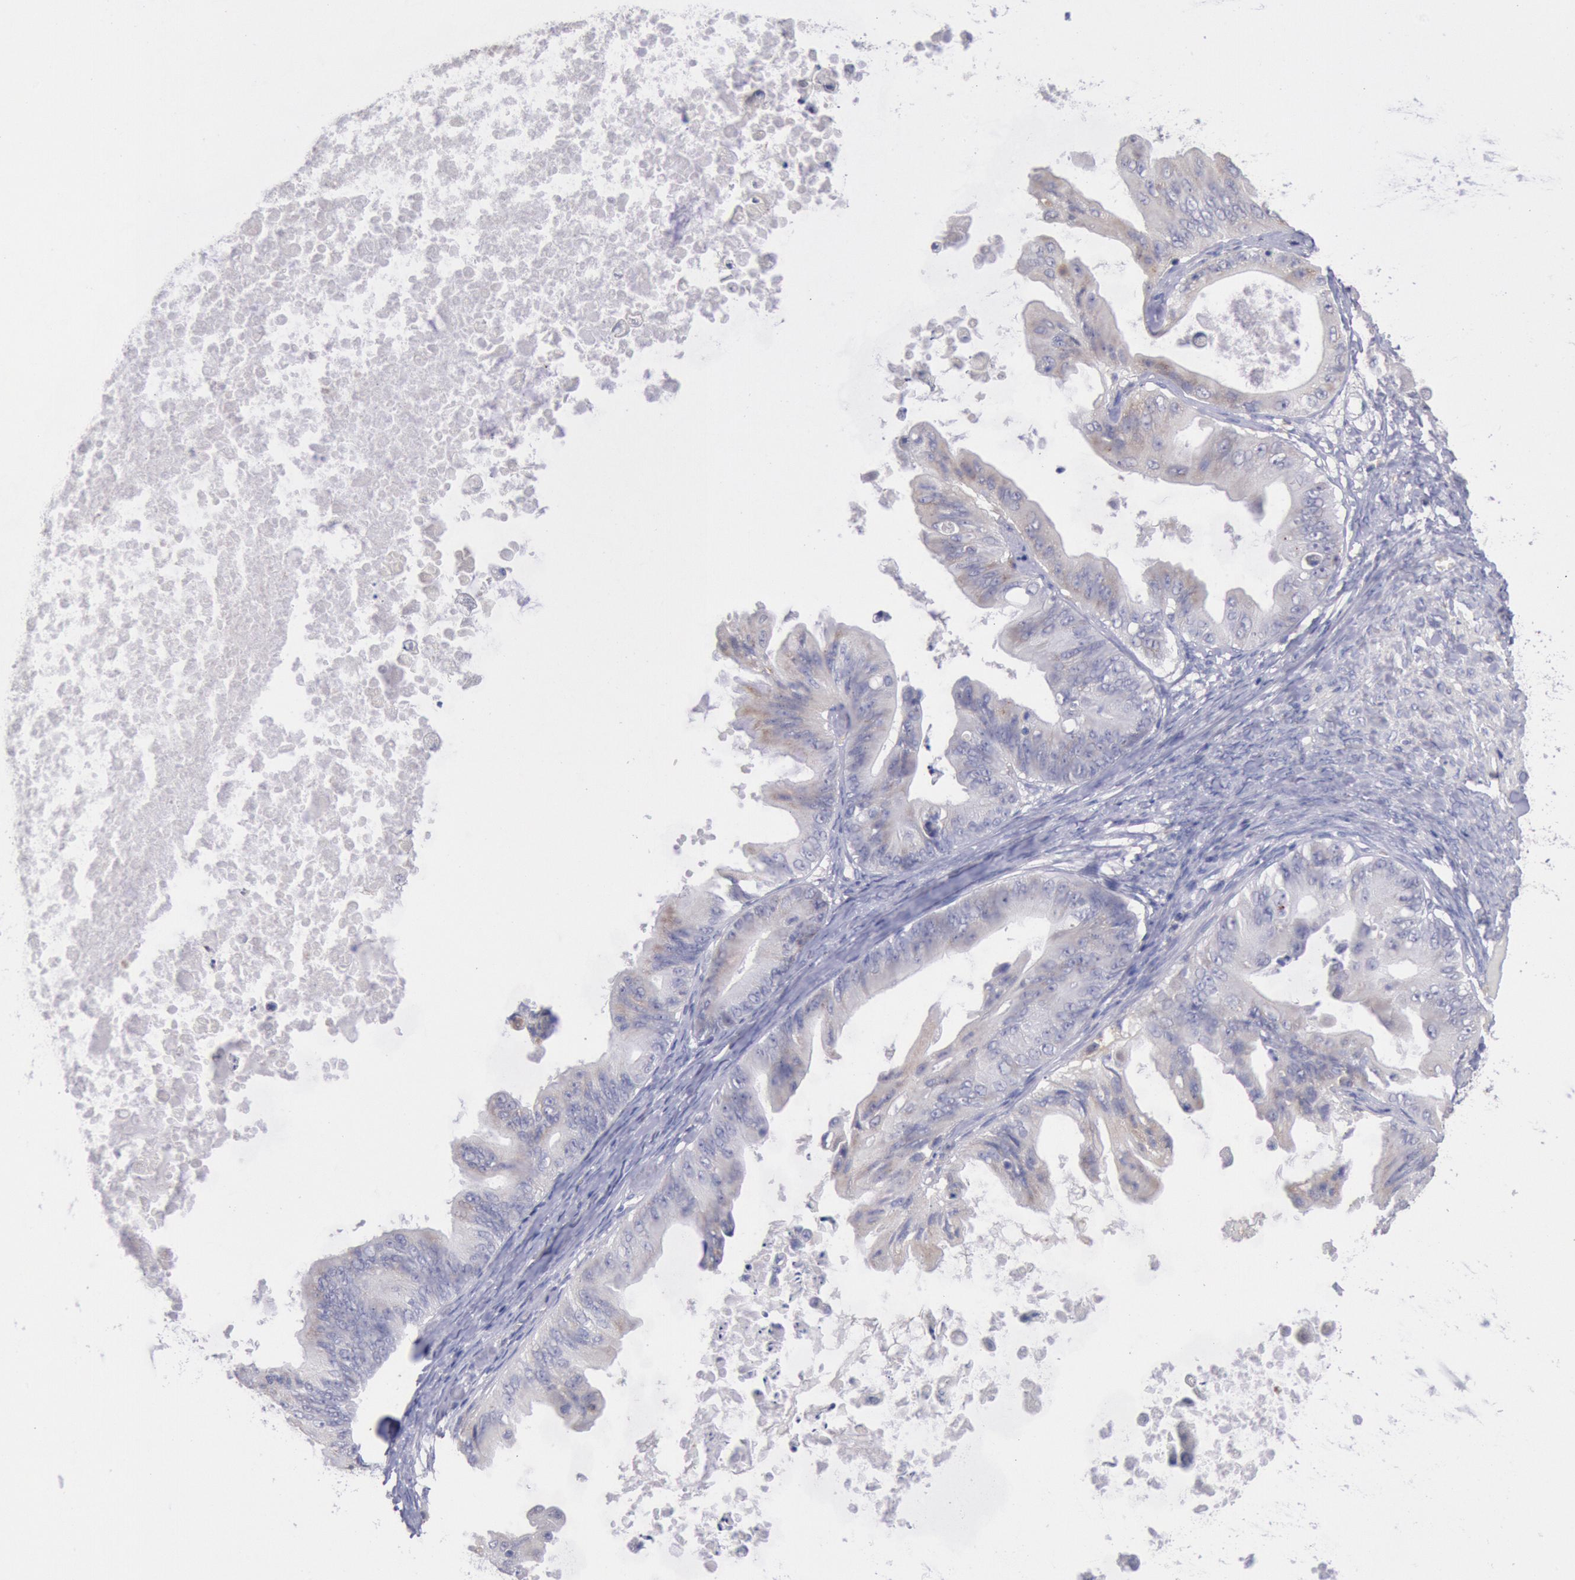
{"staining": {"intensity": "weak", "quantity": "25%-75%", "location": "cytoplasmic/membranous"}, "tissue": "ovarian cancer", "cell_type": "Tumor cells", "image_type": "cancer", "snomed": [{"axis": "morphology", "description": "Cystadenocarcinoma, mucinous, NOS"}, {"axis": "topography", "description": "Ovary"}], "caption": "Ovarian cancer stained with a brown dye reveals weak cytoplasmic/membranous positive positivity in about 25%-75% of tumor cells.", "gene": "GAL3ST1", "patient": {"sex": "female", "age": 37}}